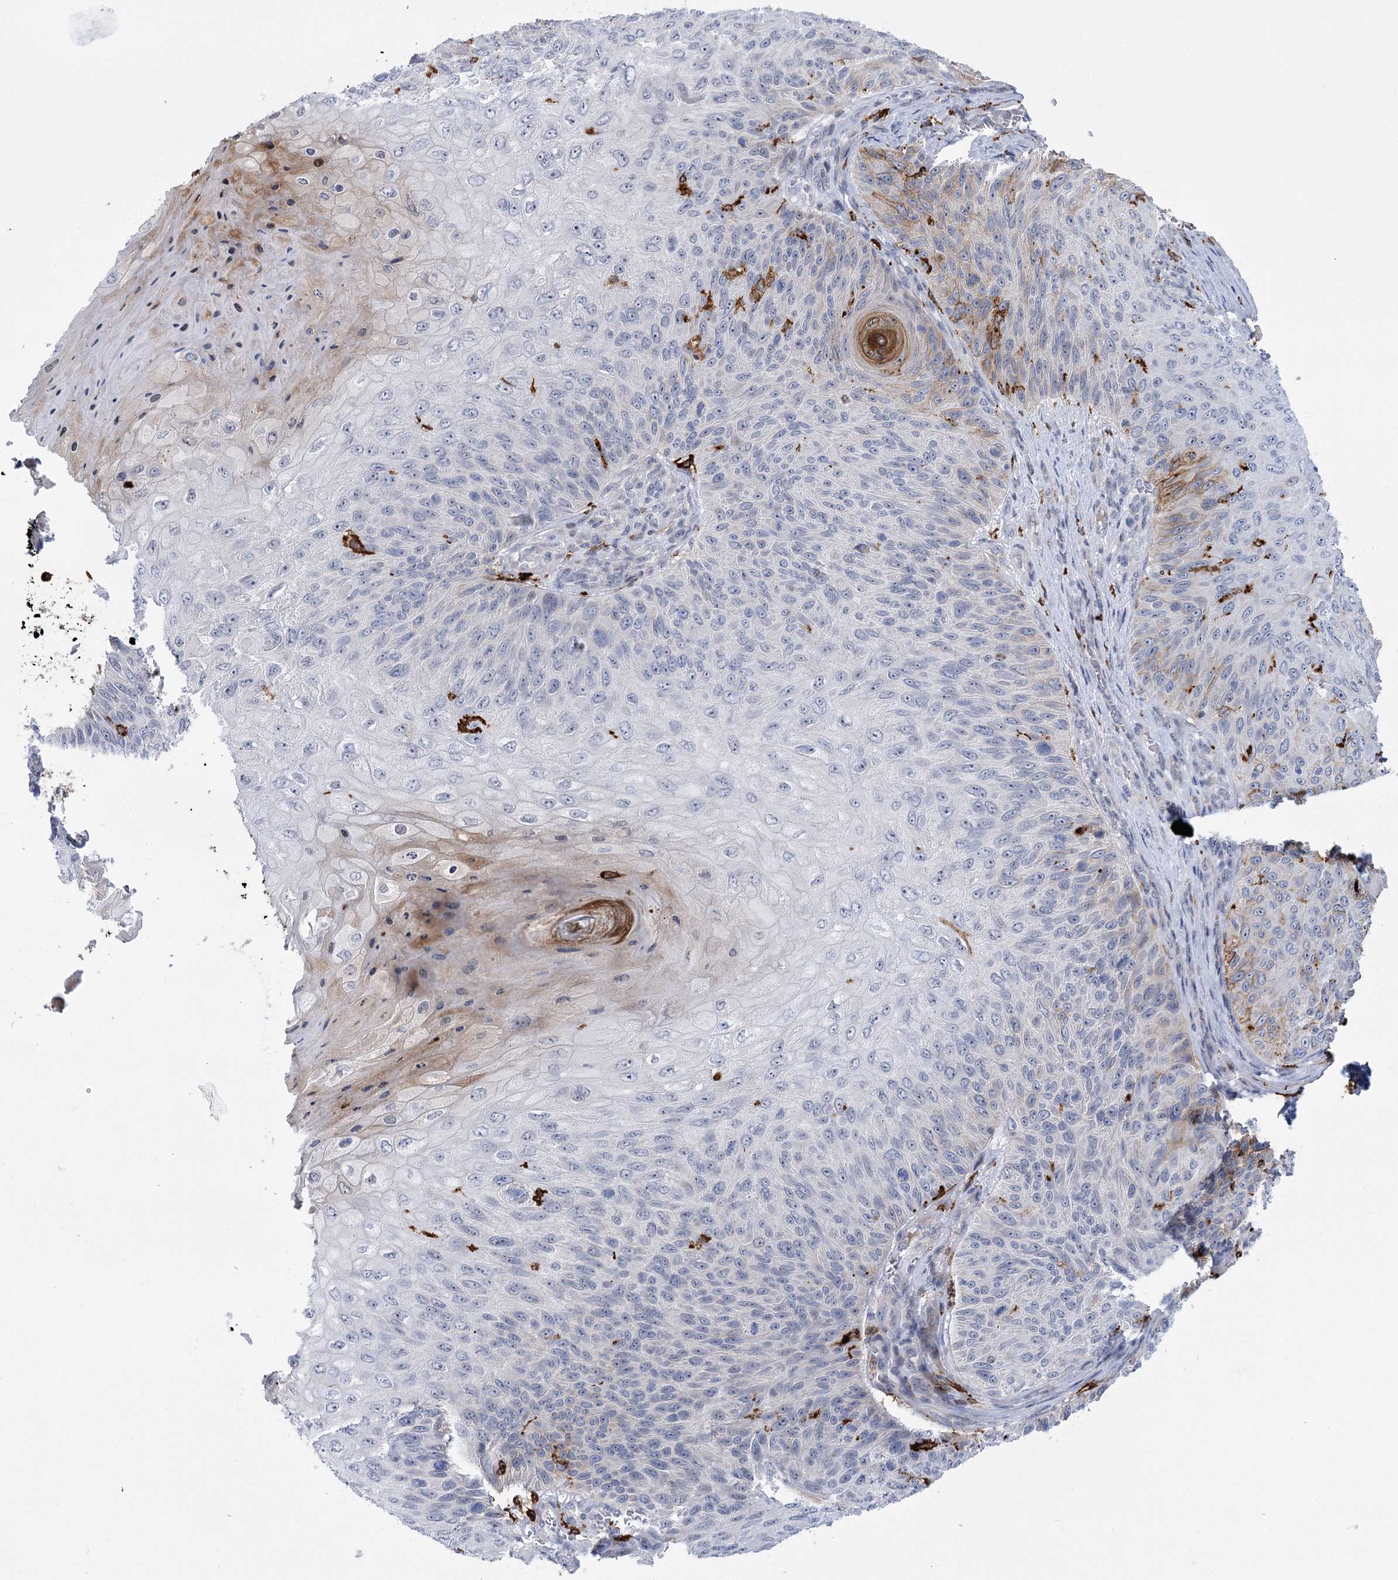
{"staining": {"intensity": "negative", "quantity": "none", "location": "none"}, "tissue": "skin cancer", "cell_type": "Tumor cells", "image_type": "cancer", "snomed": [{"axis": "morphology", "description": "Squamous cell carcinoma, NOS"}, {"axis": "topography", "description": "Skin"}], "caption": "Skin squamous cell carcinoma was stained to show a protein in brown. There is no significant staining in tumor cells.", "gene": "PIWIL4", "patient": {"sex": "female", "age": 88}}